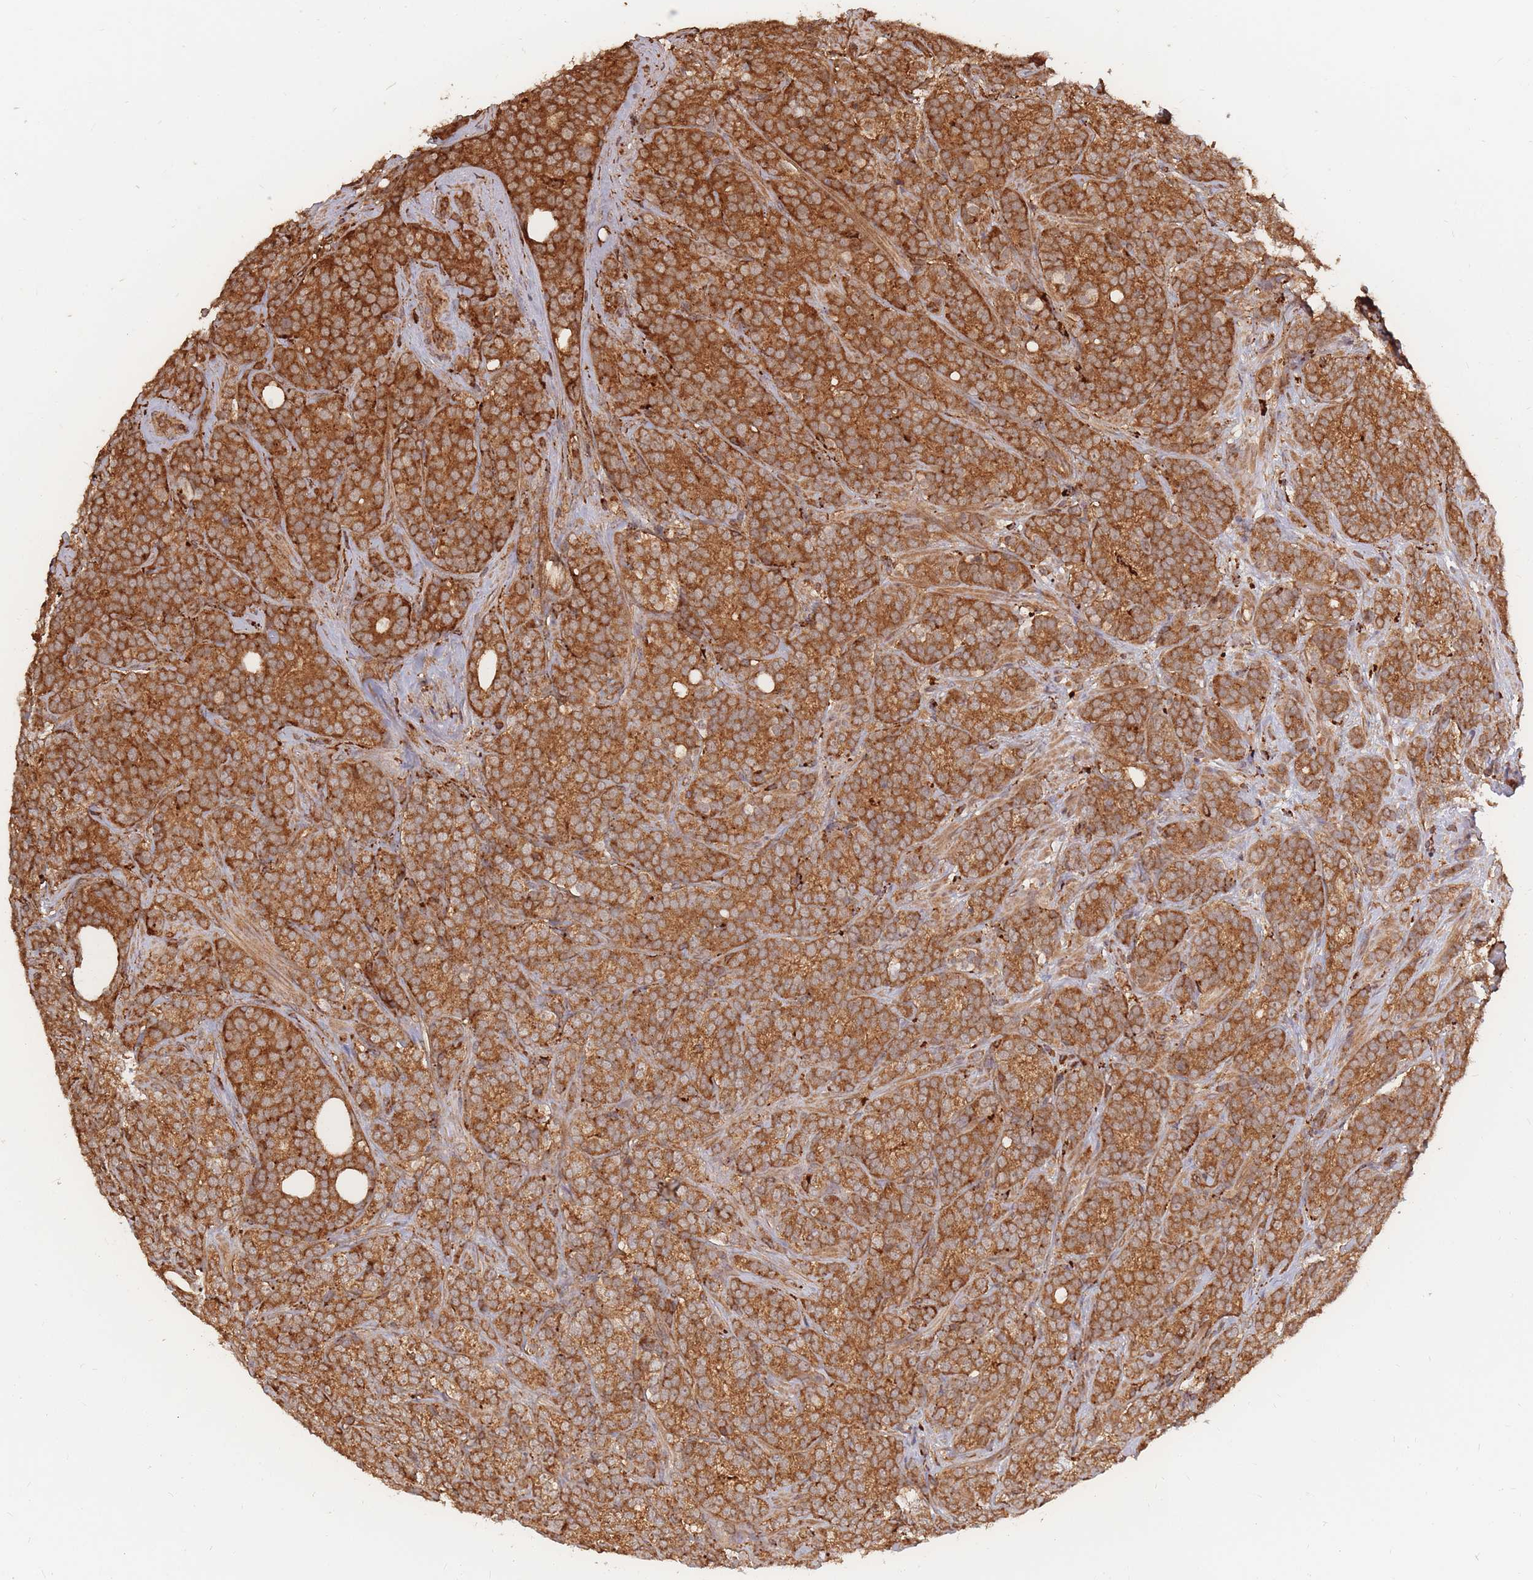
{"staining": {"intensity": "strong", "quantity": ">75%", "location": "cytoplasmic/membranous"}, "tissue": "prostate cancer", "cell_type": "Tumor cells", "image_type": "cancer", "snomed": [{"axis": "morphology", "description": "Adenocarcinoma, High grade"}, {"axis": "topography", "description": "Prostate"}], "caption": "An image showing strong cytoplasmic/membranous expression in about >75% of tumor cells in prostate cancer (high-grade adenocarcinoma), as visualized by brown immunohistochemical staining.", "gene": "RASSF2", "patient": {"sex": "male", "age": 64}}